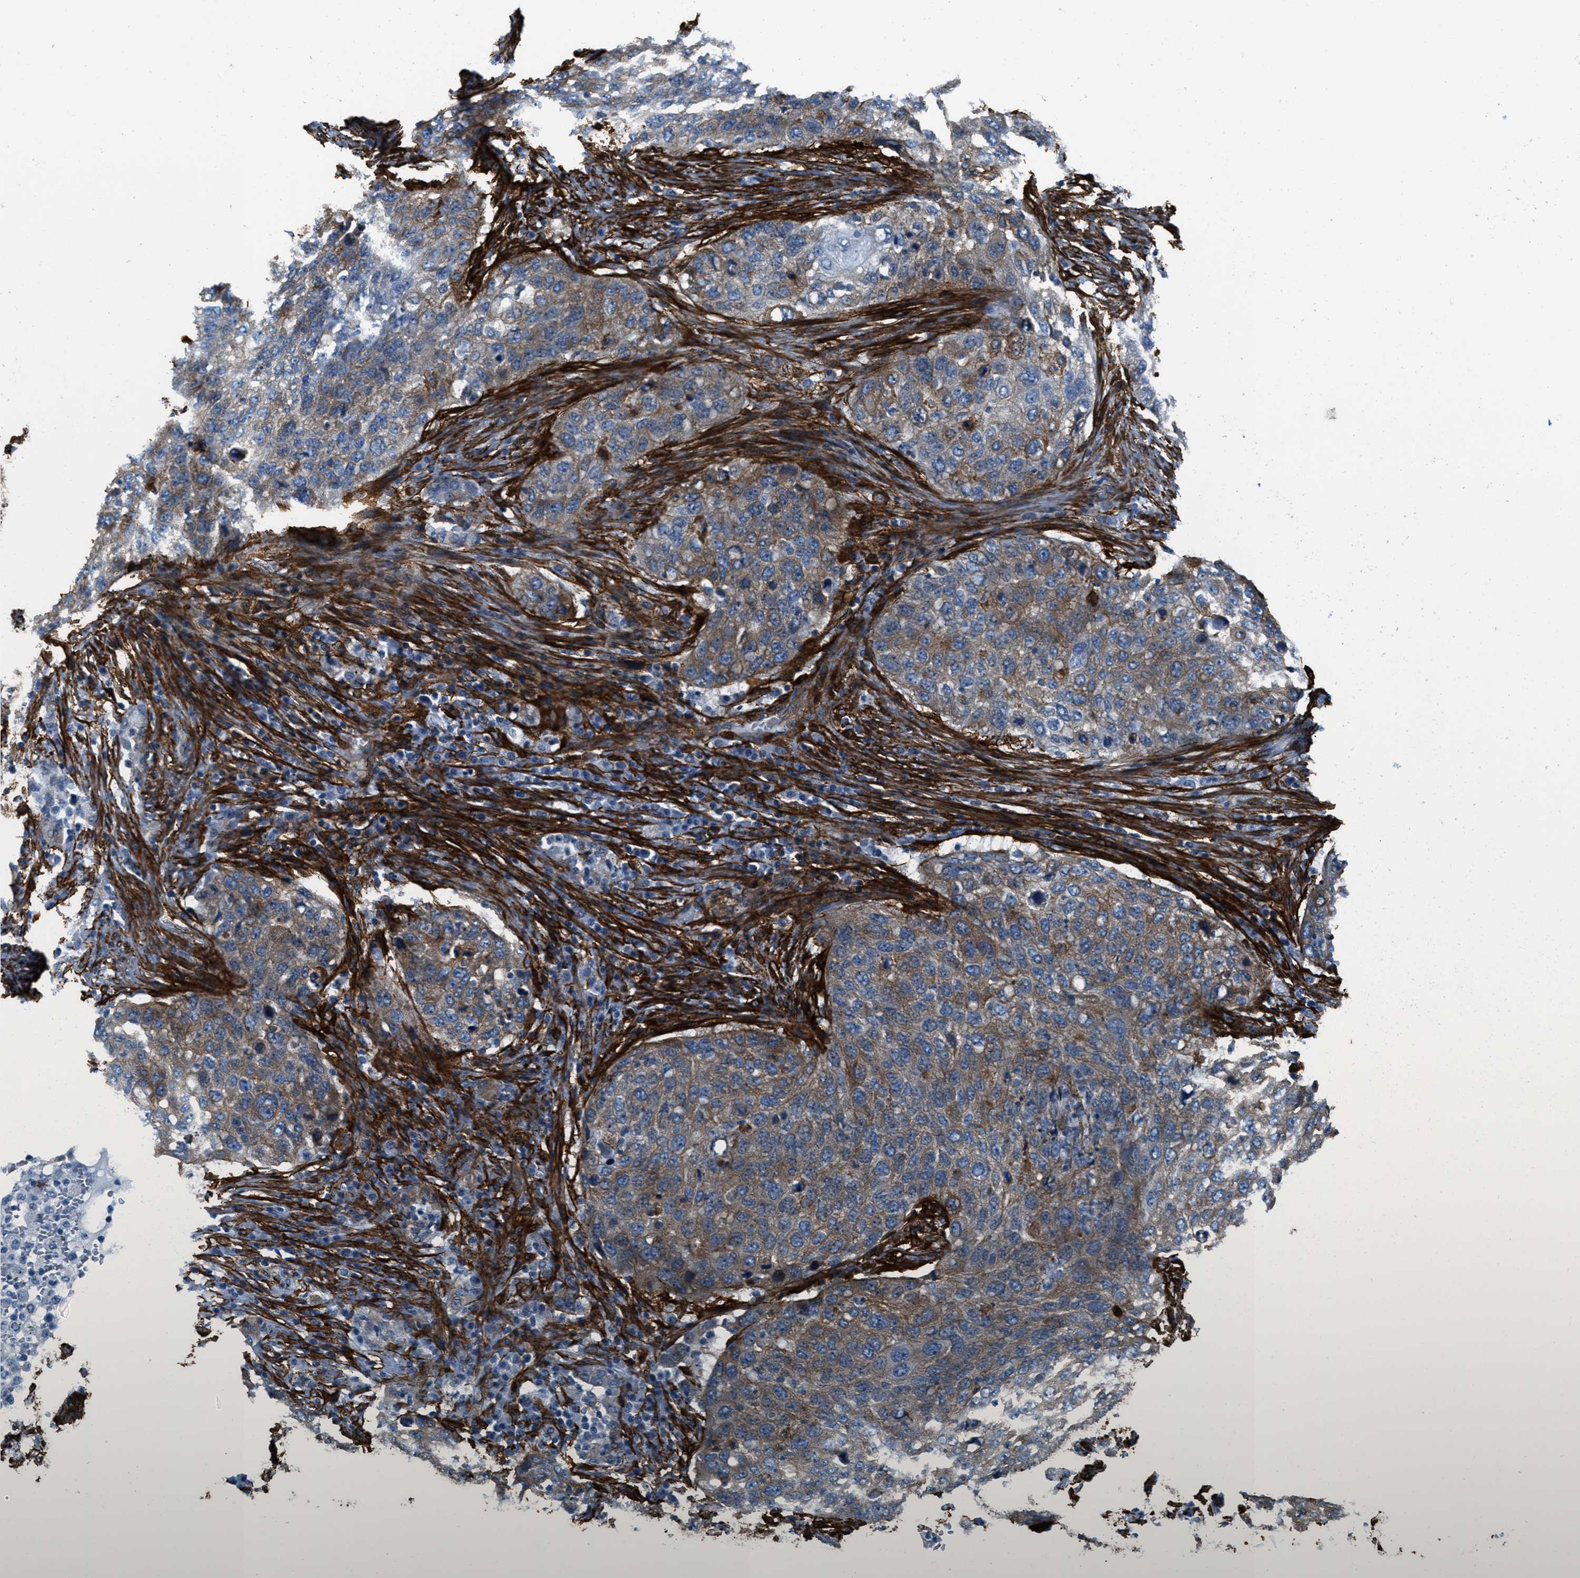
{"staining": {"intensity": "moderate", "quantity": ">75%", "location": "cytoplasmic/membranous"}, "tissue": "lung cancer", "cell_type": "Tumor cells", "image_type": "cancer", "snomed": [{"axis": "morphology", "description": "Squamous cell carcinoma, NOS"}, {"axis": "topography", "description": "Lung"}], "caption": "IHC (DAB) staining of human lung cancer (squamous cell carcinoma) reveals moderate cytoplasmic/membranous protein positivity in about >75% of tumor cells.", "gene": "CALD1", "patient": {"sex": "female", "age": 63}}